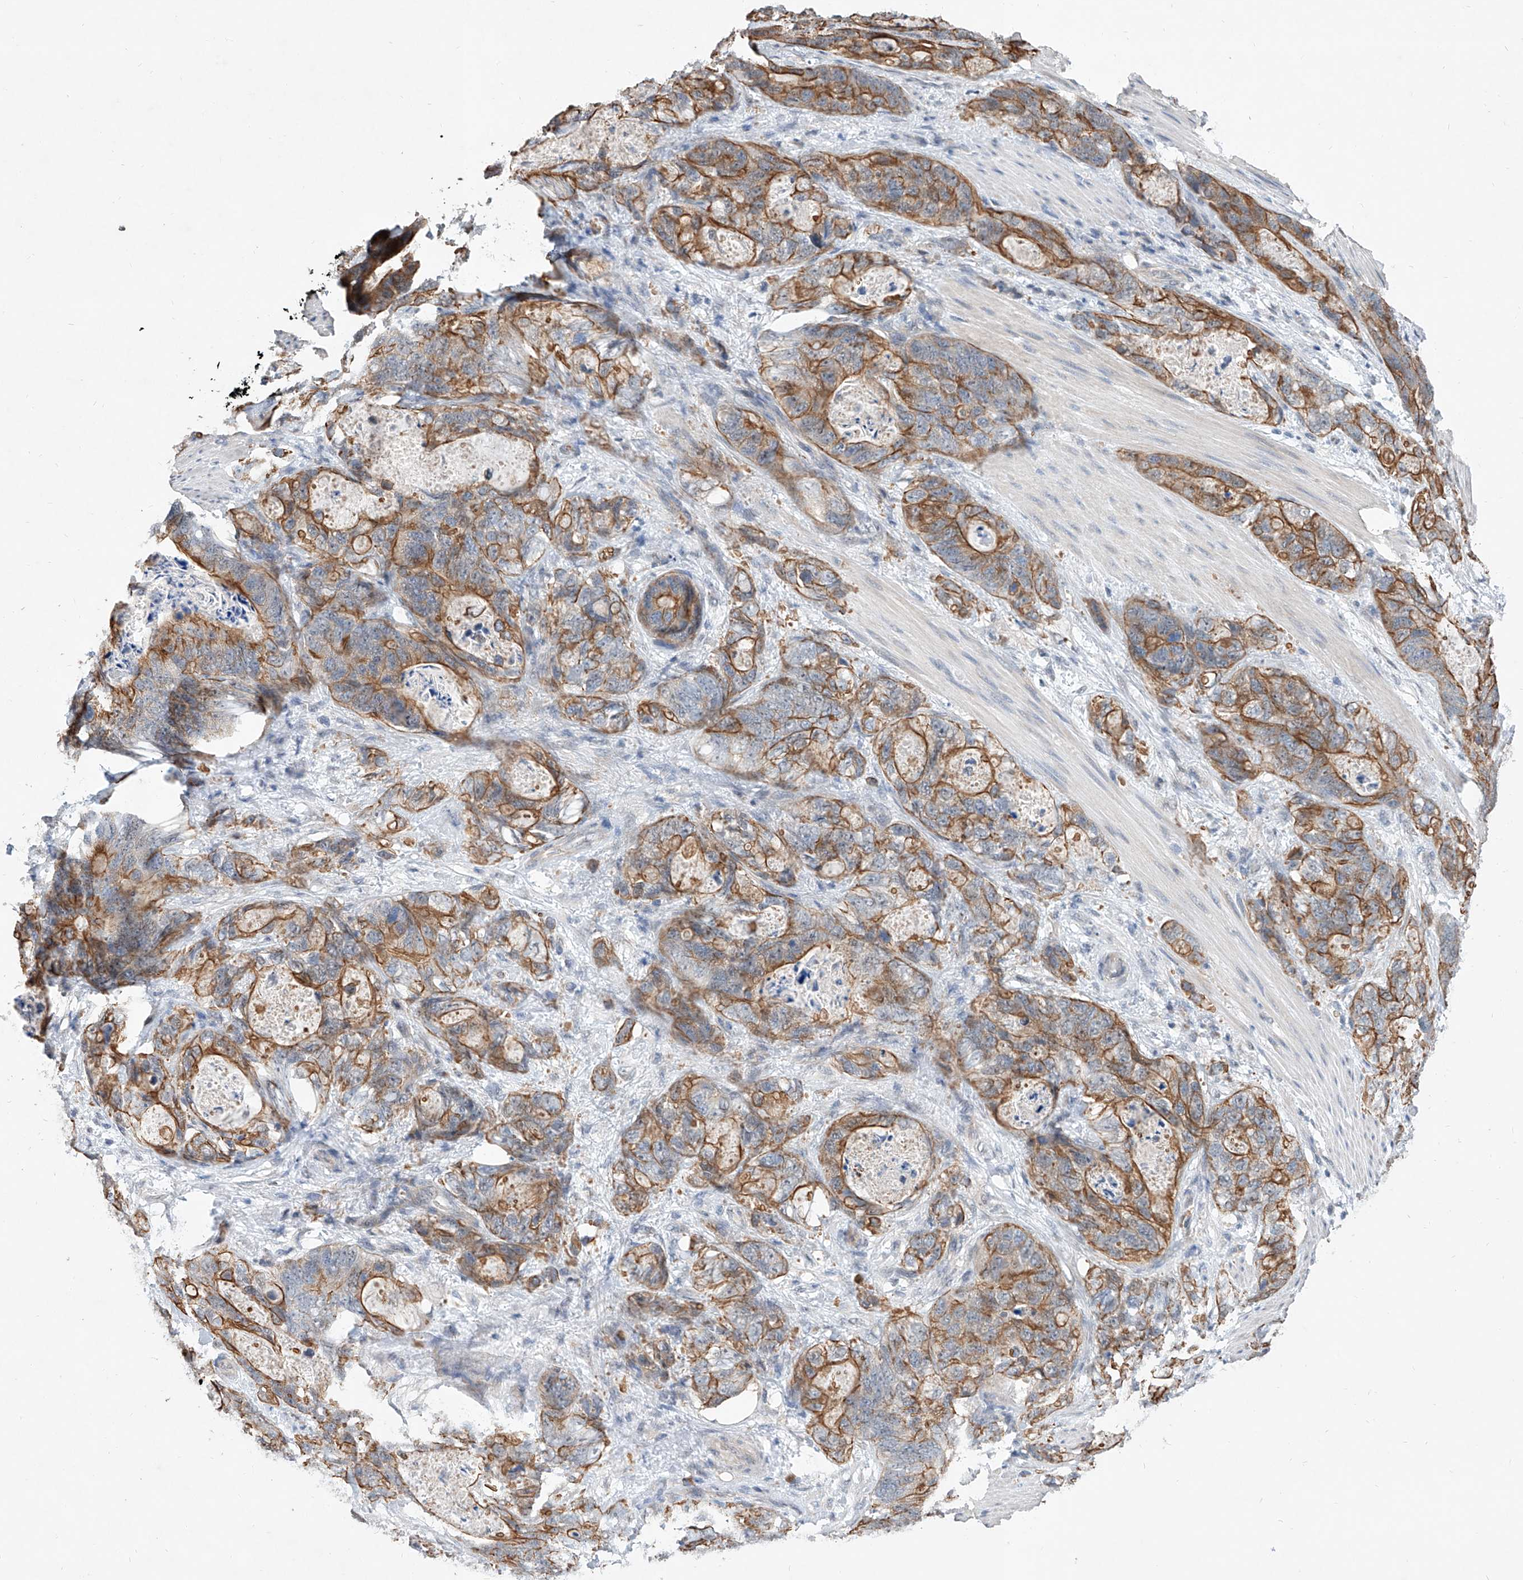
{"staining": {"intensity": "moderate", "quantity": ">75%", "location": "cytoplasmic/membranous"}, "tissue": "stomach cancer", "cell_type": "Tumor cells", "image_type": "cancer", "snomed": [{"axis": "morphology", "description": "Normal tissue, NOS"}, {"axis": "morphology", "description": "Adenocarcinoma, NOS"}, {"axis": "topography", "description": "Stomach"}], "caption": "Protein analysis of stomach adenocarcinoma tissue demonstrates moderate cytoplasmic/membranous staining in about >75% of tumor cells.", "gene": "MFSD4B", "patient": {"sex": "female", "age": 89}}